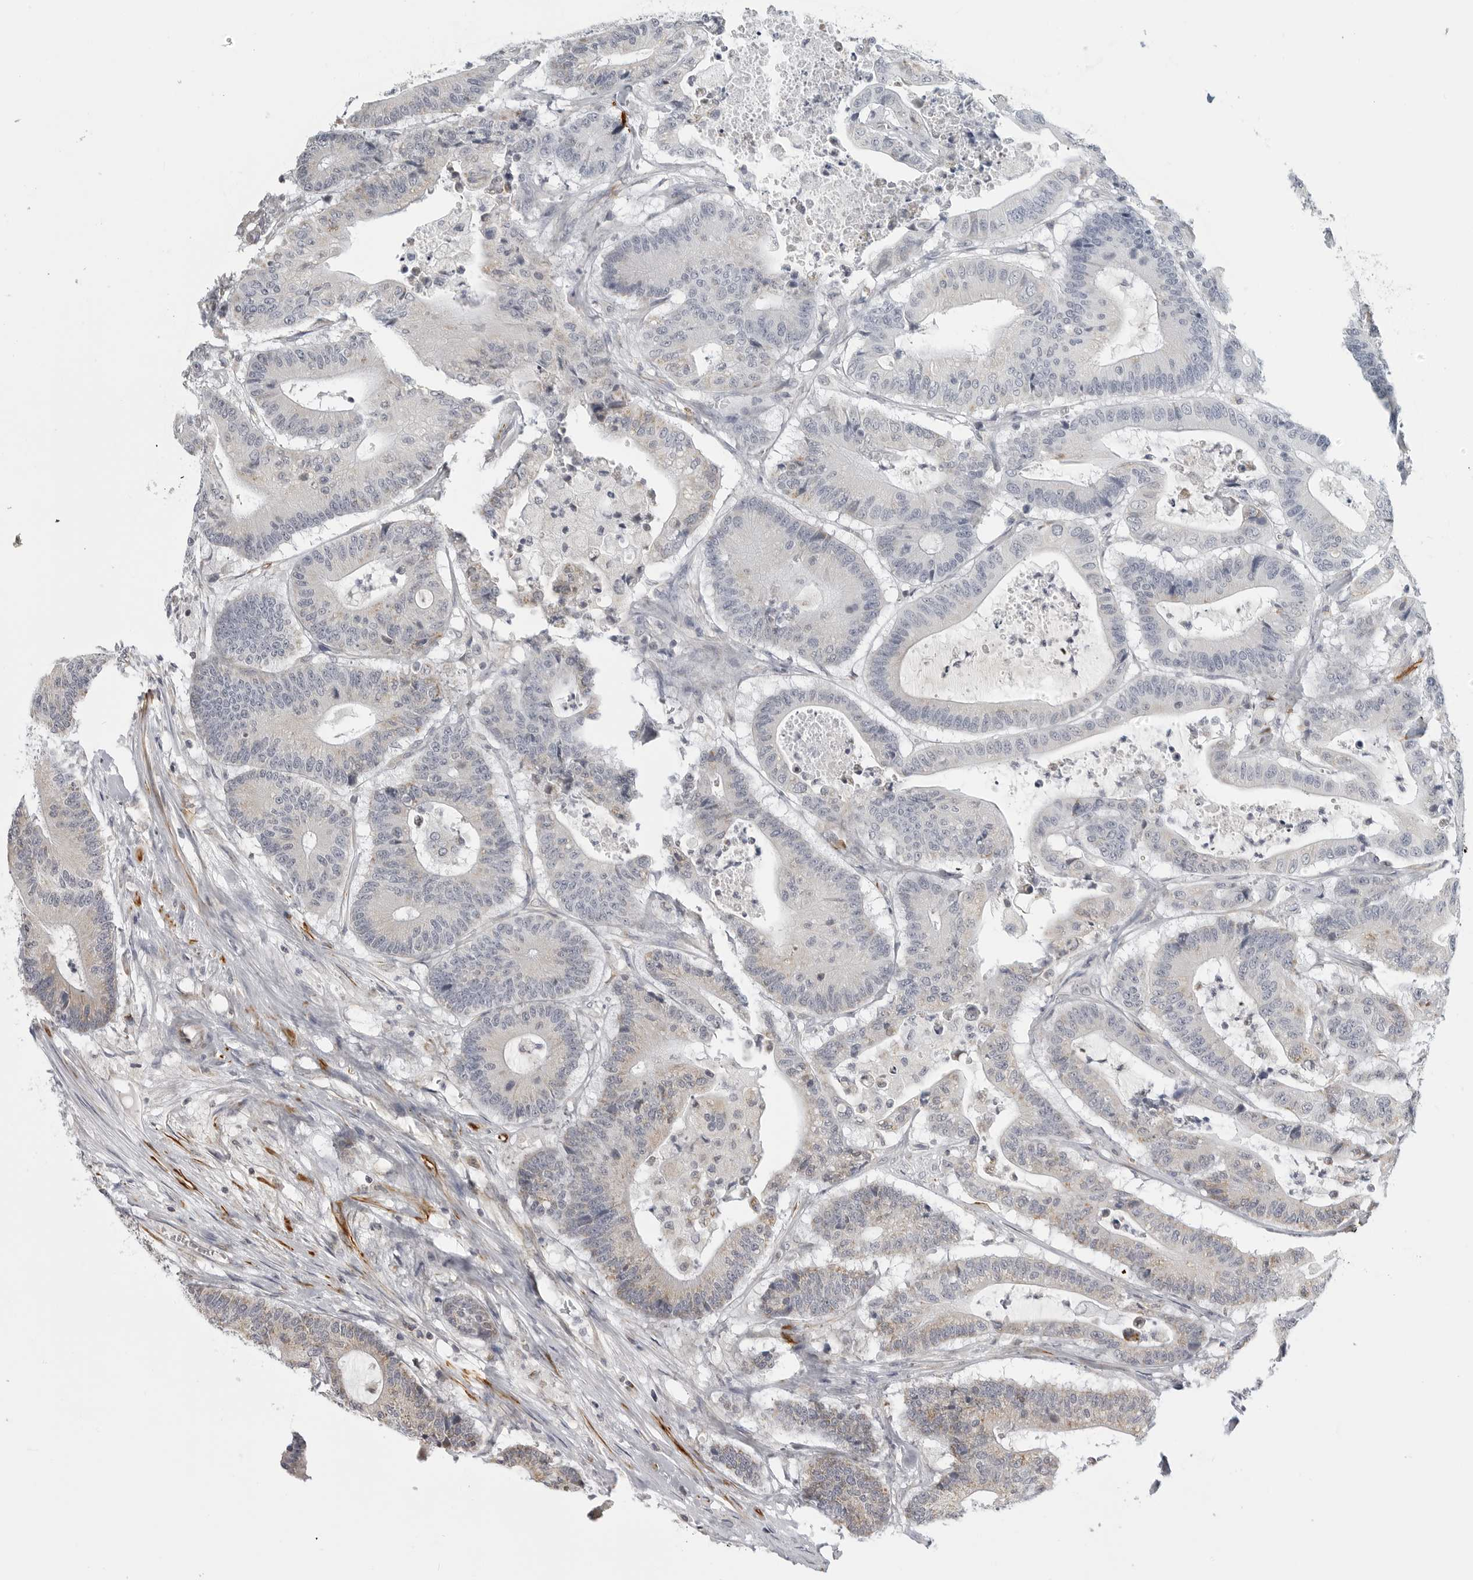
{"staining": {"intensity": "negative", "quantity": "none", "location": "none"}, "tissue": "colorectal cancer", "cell_type": "Tumor cells", "image_type": "cancer", "snomed": [{"axis": "morphology", "description": "Adenocarcinoma, NOS"}, {"axis": "topography", "description": "Colon"}], "caption": "Human colorectal cancer (adenocarcinoma) stained for a protein using immunohistochemistry (IHC) exhibits no expression in tumor cells.", "gene": "MAP7D1", "patient": {"sex": "female", "age": 84}}